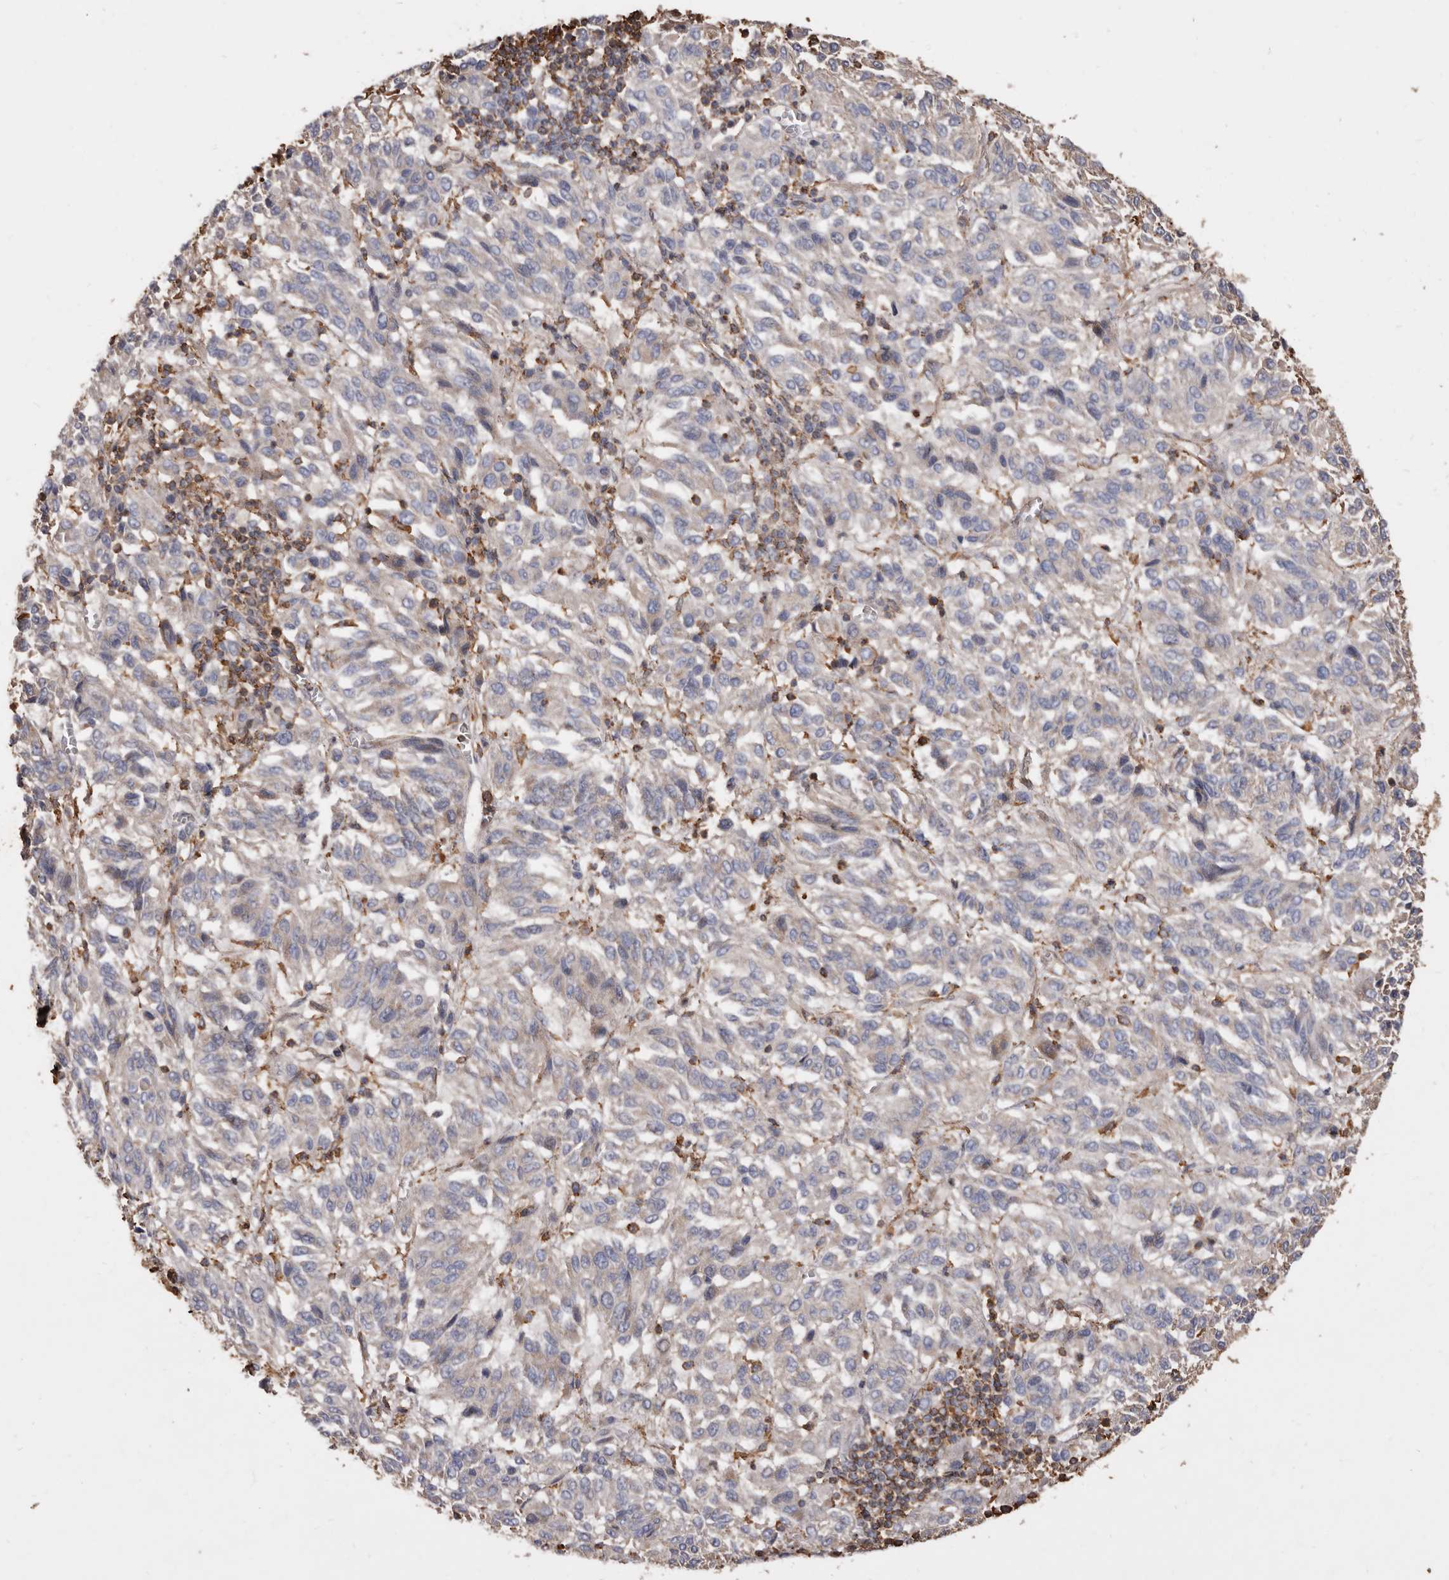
{"staining": {"intensity": "negative", "quantity": "none", "location": "none"}, "tissue": "melanoma", "cell_type": "Tumor cells", "image_type": "cancer", "snomed": [{"axis": "morphology", "description": "Malignant melanoma, Metastatic site"}, {"axis": "topography", "description": "Lung"}], "caption": "This is an IHC photomicrograph of human melanoma. There is no staining in tumor cells.", "gene": "COQ8B", "patient": {"sex": "male", "age": 64}}